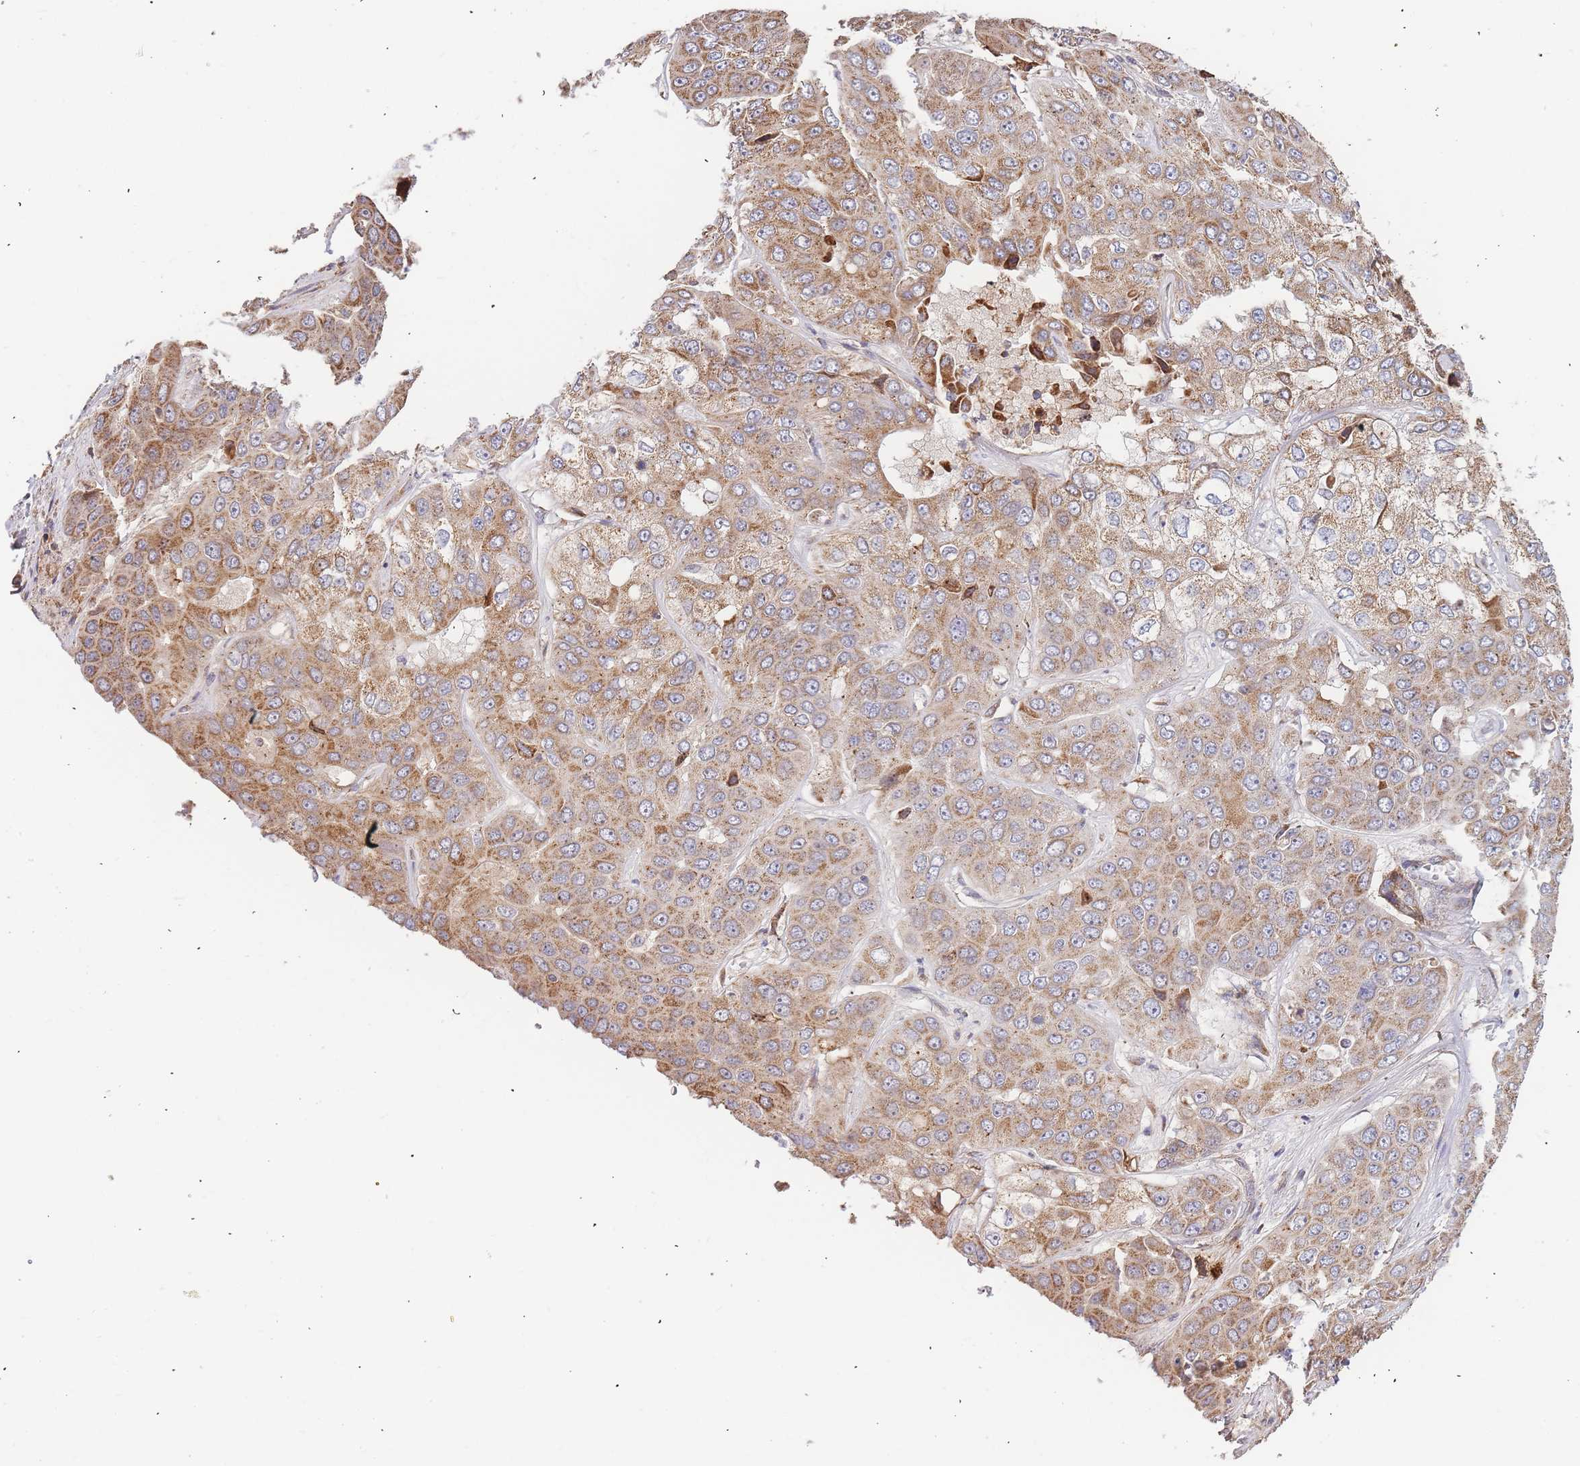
{"staining": {"intensity": "moderate", "quantity": ">75%", "location": "cytoplasmic/membranous"}, "tissue": "liver cancer", "cell_type": "Tumor cells", "image_type": "cancer", "snomed": [{"axis": "morphology", "description": "Cholangiocarcinoma"}, {"axis": "topography", "description": "Liver"}], "caption": "Approximately >75% of tumor cells in cholangiocarcinoma (liver) demonstrate moderate cytoplasmic/membranous protein staining as visualized by brown immunohistochemical staining.", "gene": "ADCY9", "patient": {"sex": "female", "age": 52}}